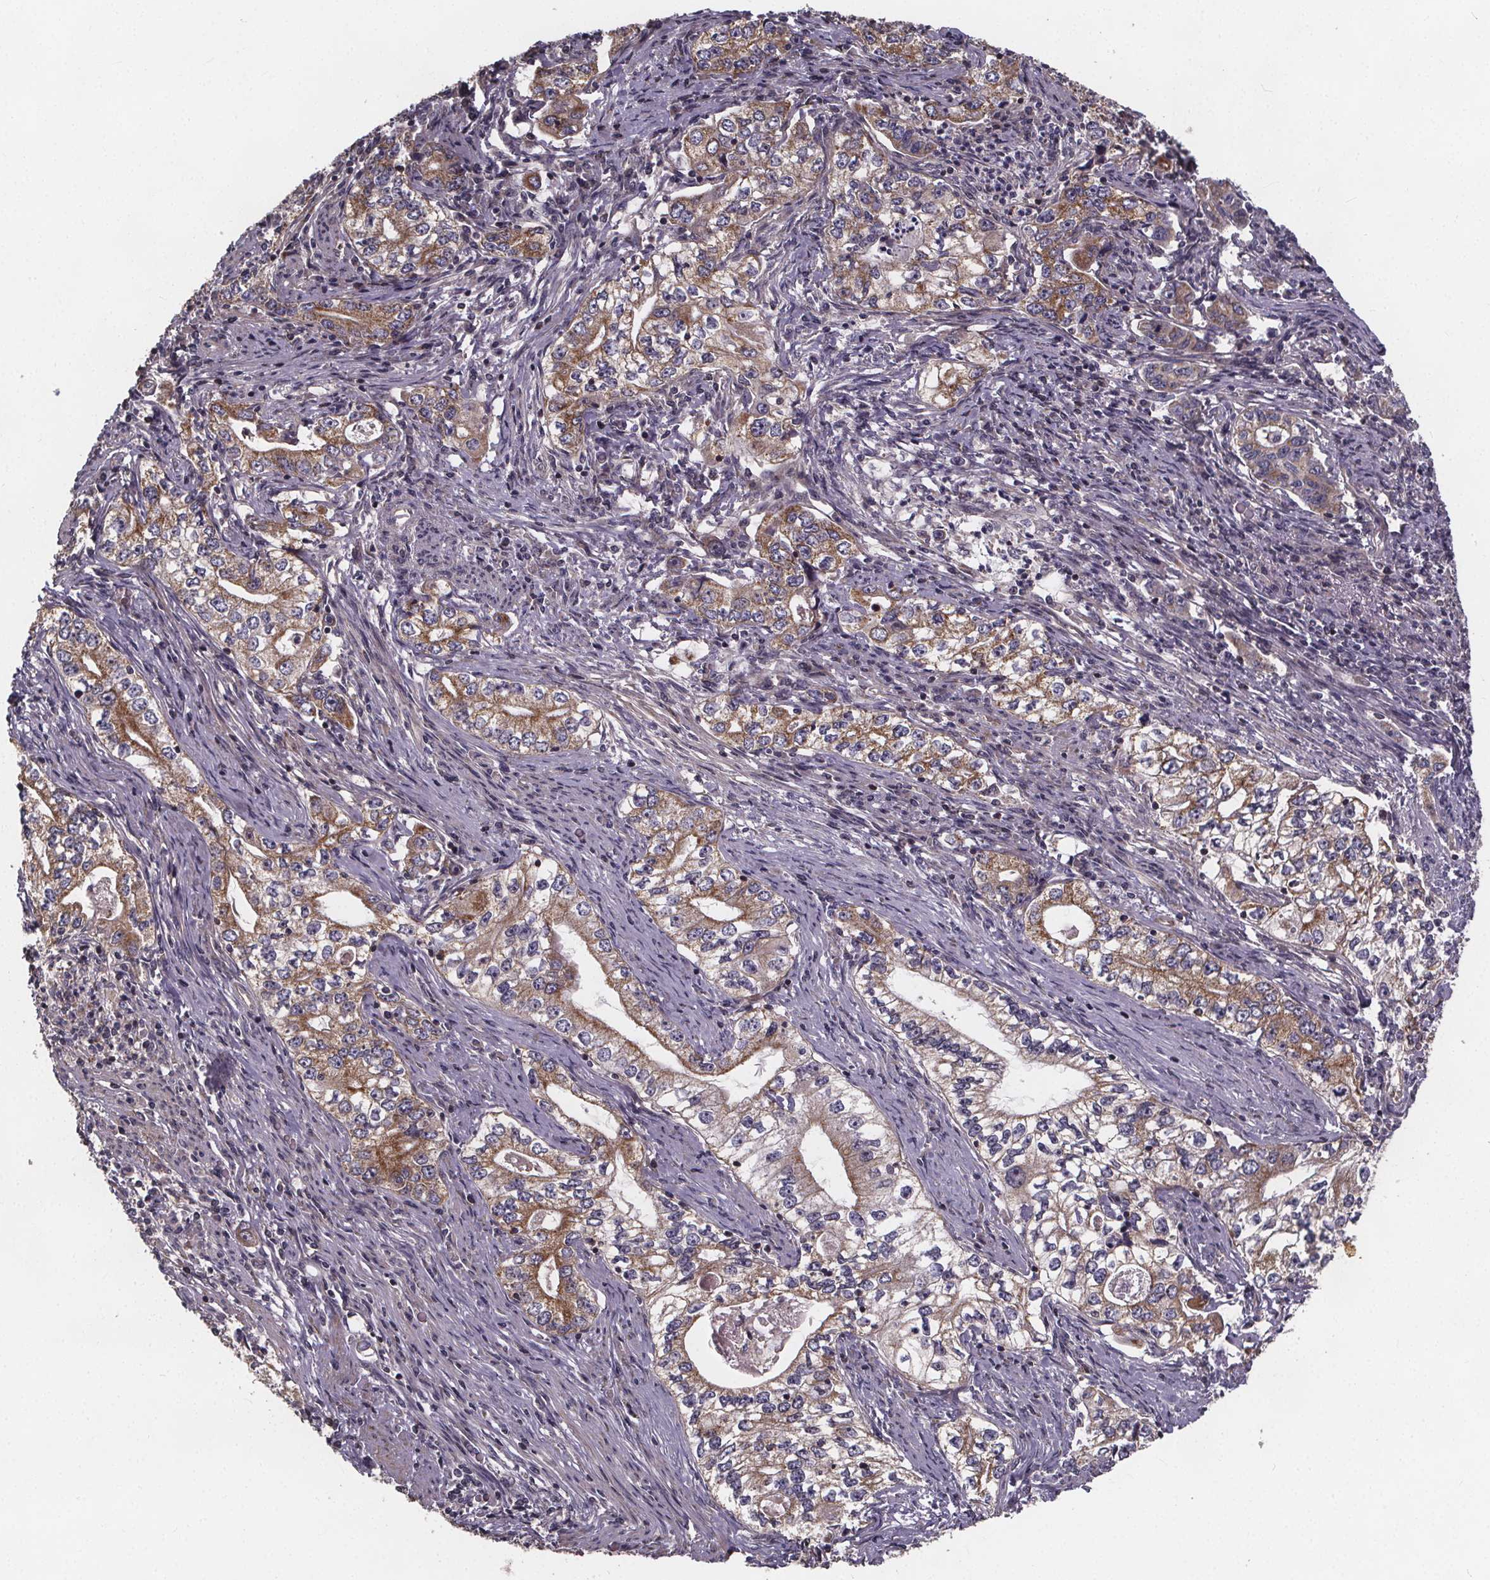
{"staining": {"intensity": "moderate", "quantity": "25%-75%", "location": "cytoplasmic/membranous"}, "tissue": "stomach cancer", "cell_type": "Tumor cells", "image_type": "cancer", "snomed": [{"axis": "morphology", "description": "Adenocarcinoma, NOS"}, {"axis": "topography", "description": "Stomach, lower"}], "caption": "This image exhibits stomach adenocarcinoma stained with immunohistochemistry (IHC) to label a protein in brown. The cytoplasmic/membranous of tumor cells show moderate positivity for the protein. Nuclei are counter-stained blue.", "gene": "YME1L1", "patient": {"sex": "female", "age": 72}}